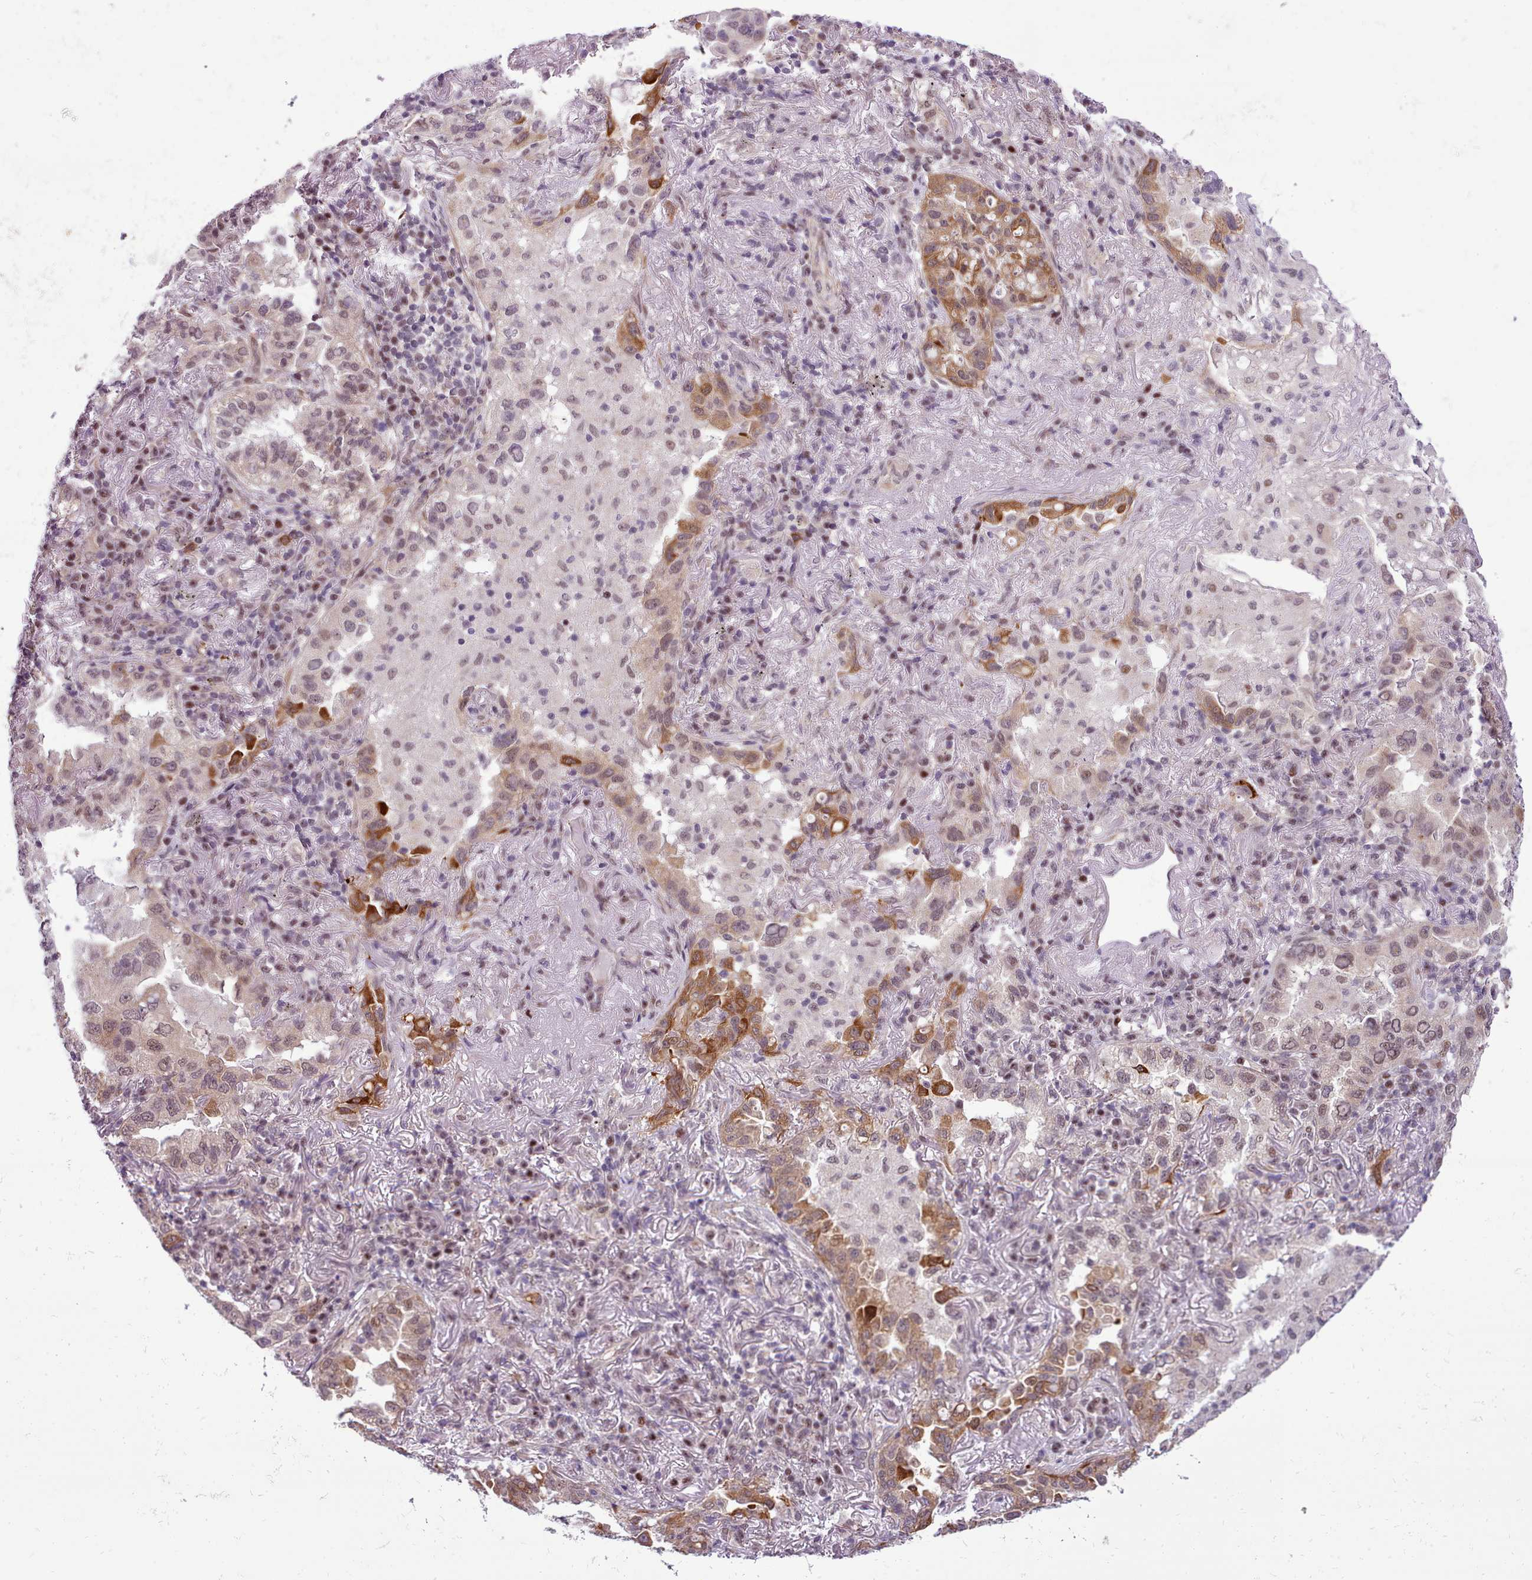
{"staining": {"intensity": "moderate", "quantity": "25%-75%", "location": "cytoplasmic/membranous,nuclear"}, "tissue": "lung cancer", "cell_type": "Tumor cells", "image_type": "cancer", "snomed": [{"axis": "morphology", "description": "Adenocarcinoma, NOS"}, {"axis": "topography", "description": "Lung"}], "caption": "Human adenocarcinoma (lung) stained with a protein marker reveals moderate staining in tumor cells.", "gene": "HOXB7", "patient": {"sex": "female", "age": 69}}